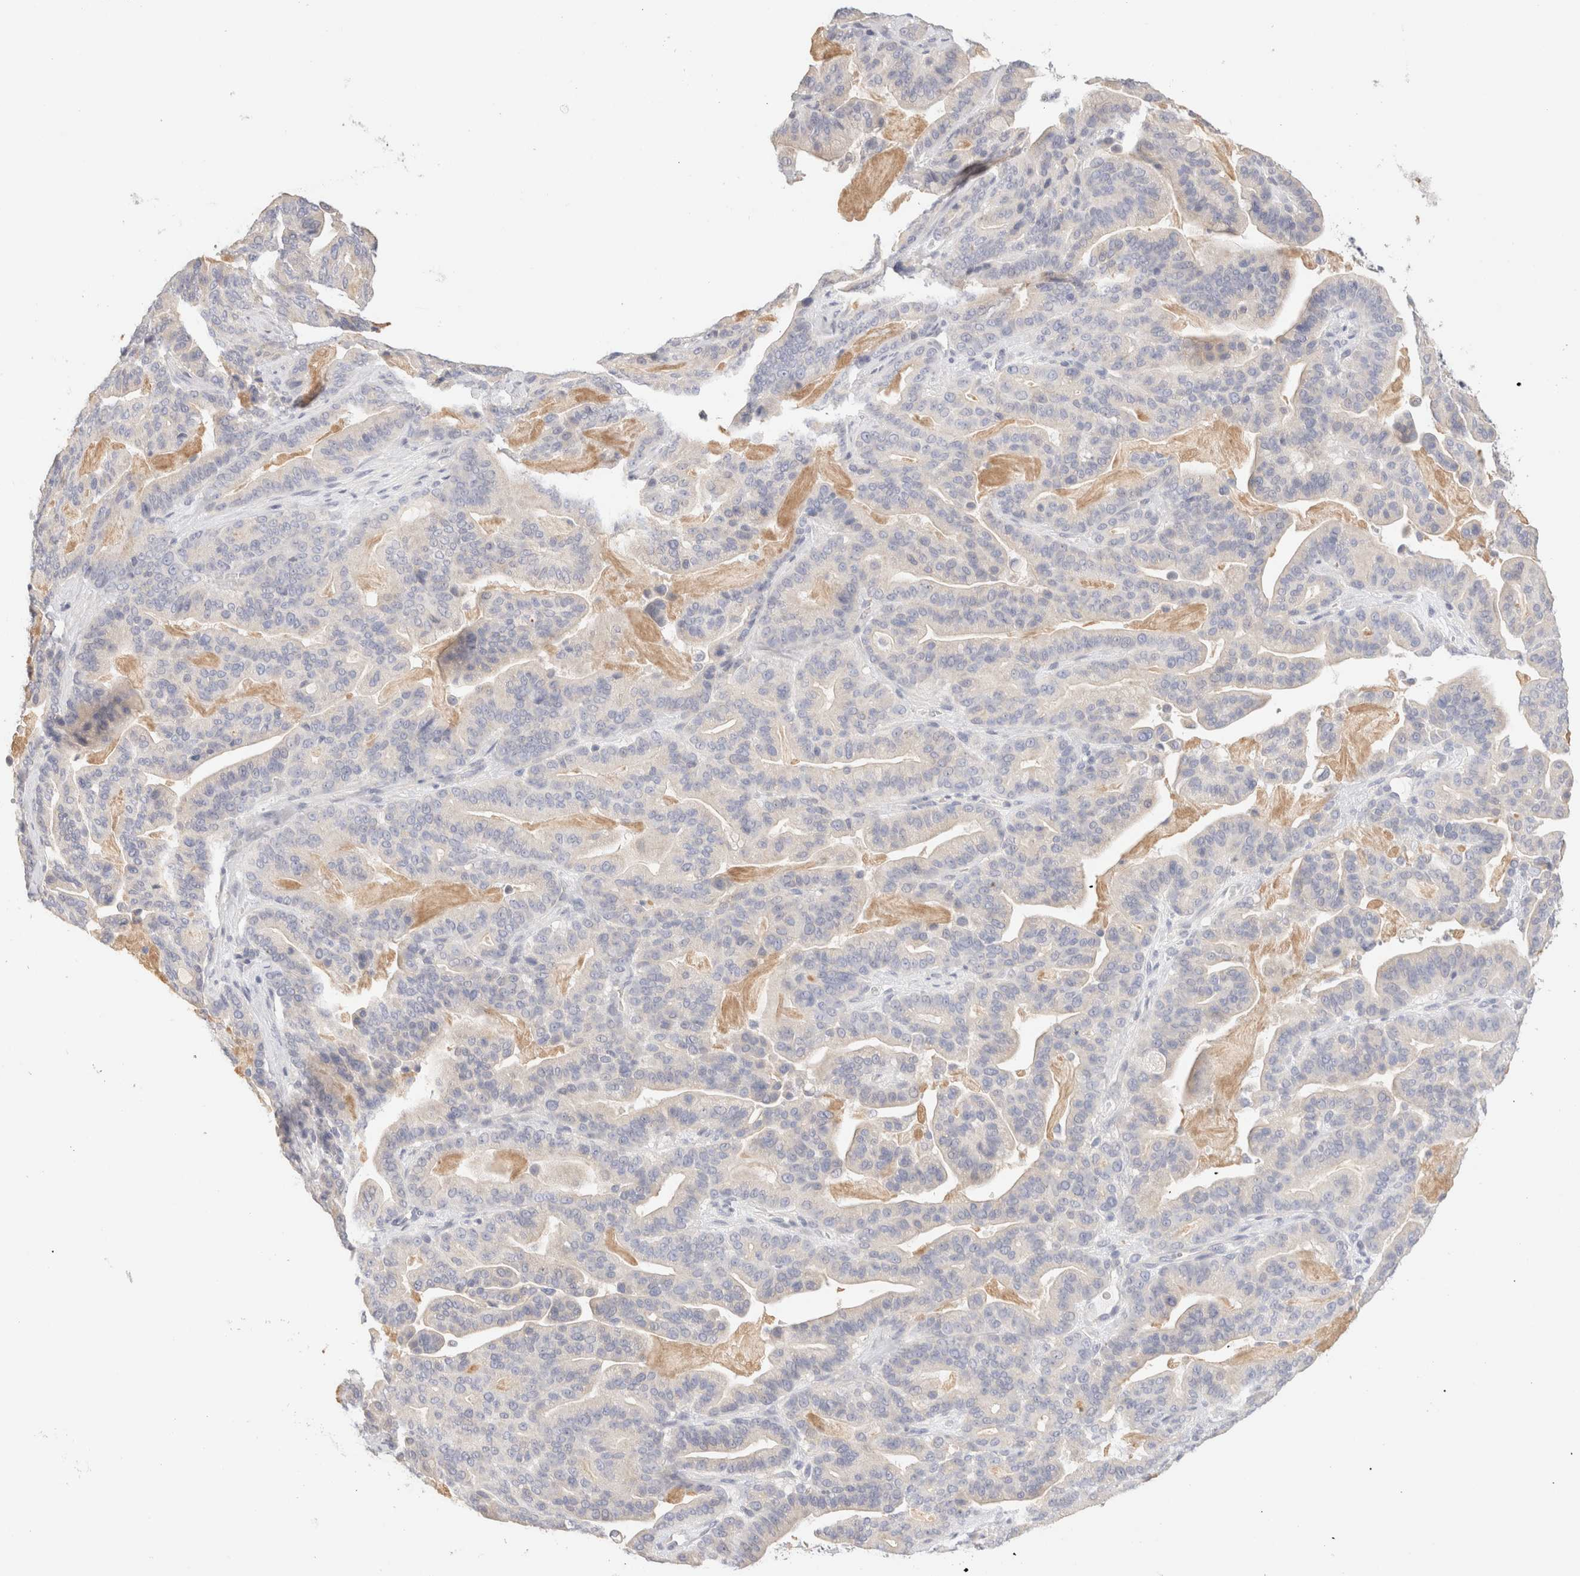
{"staining": {"intensity": "negative", "quantity": "none", "location": "none"}, "tissue": "pancreatic cancer", "cell_type": "Tumor cells", "image_type": "cancer", "snomed": [{"axis": "morphology", "description": "Adenocarcinoma, NOS"}, {"axis": "topography", "description": "Pancreas"}], "caption": "High power microscopy micrograph of an immunohistochemistry (IHC) micrograph of pancreatic adenocarcinoma, revealing no significant staining in tumor cells.", "gene": "SCGB2A2", "patient": {"sex": "male", "age": 63}}